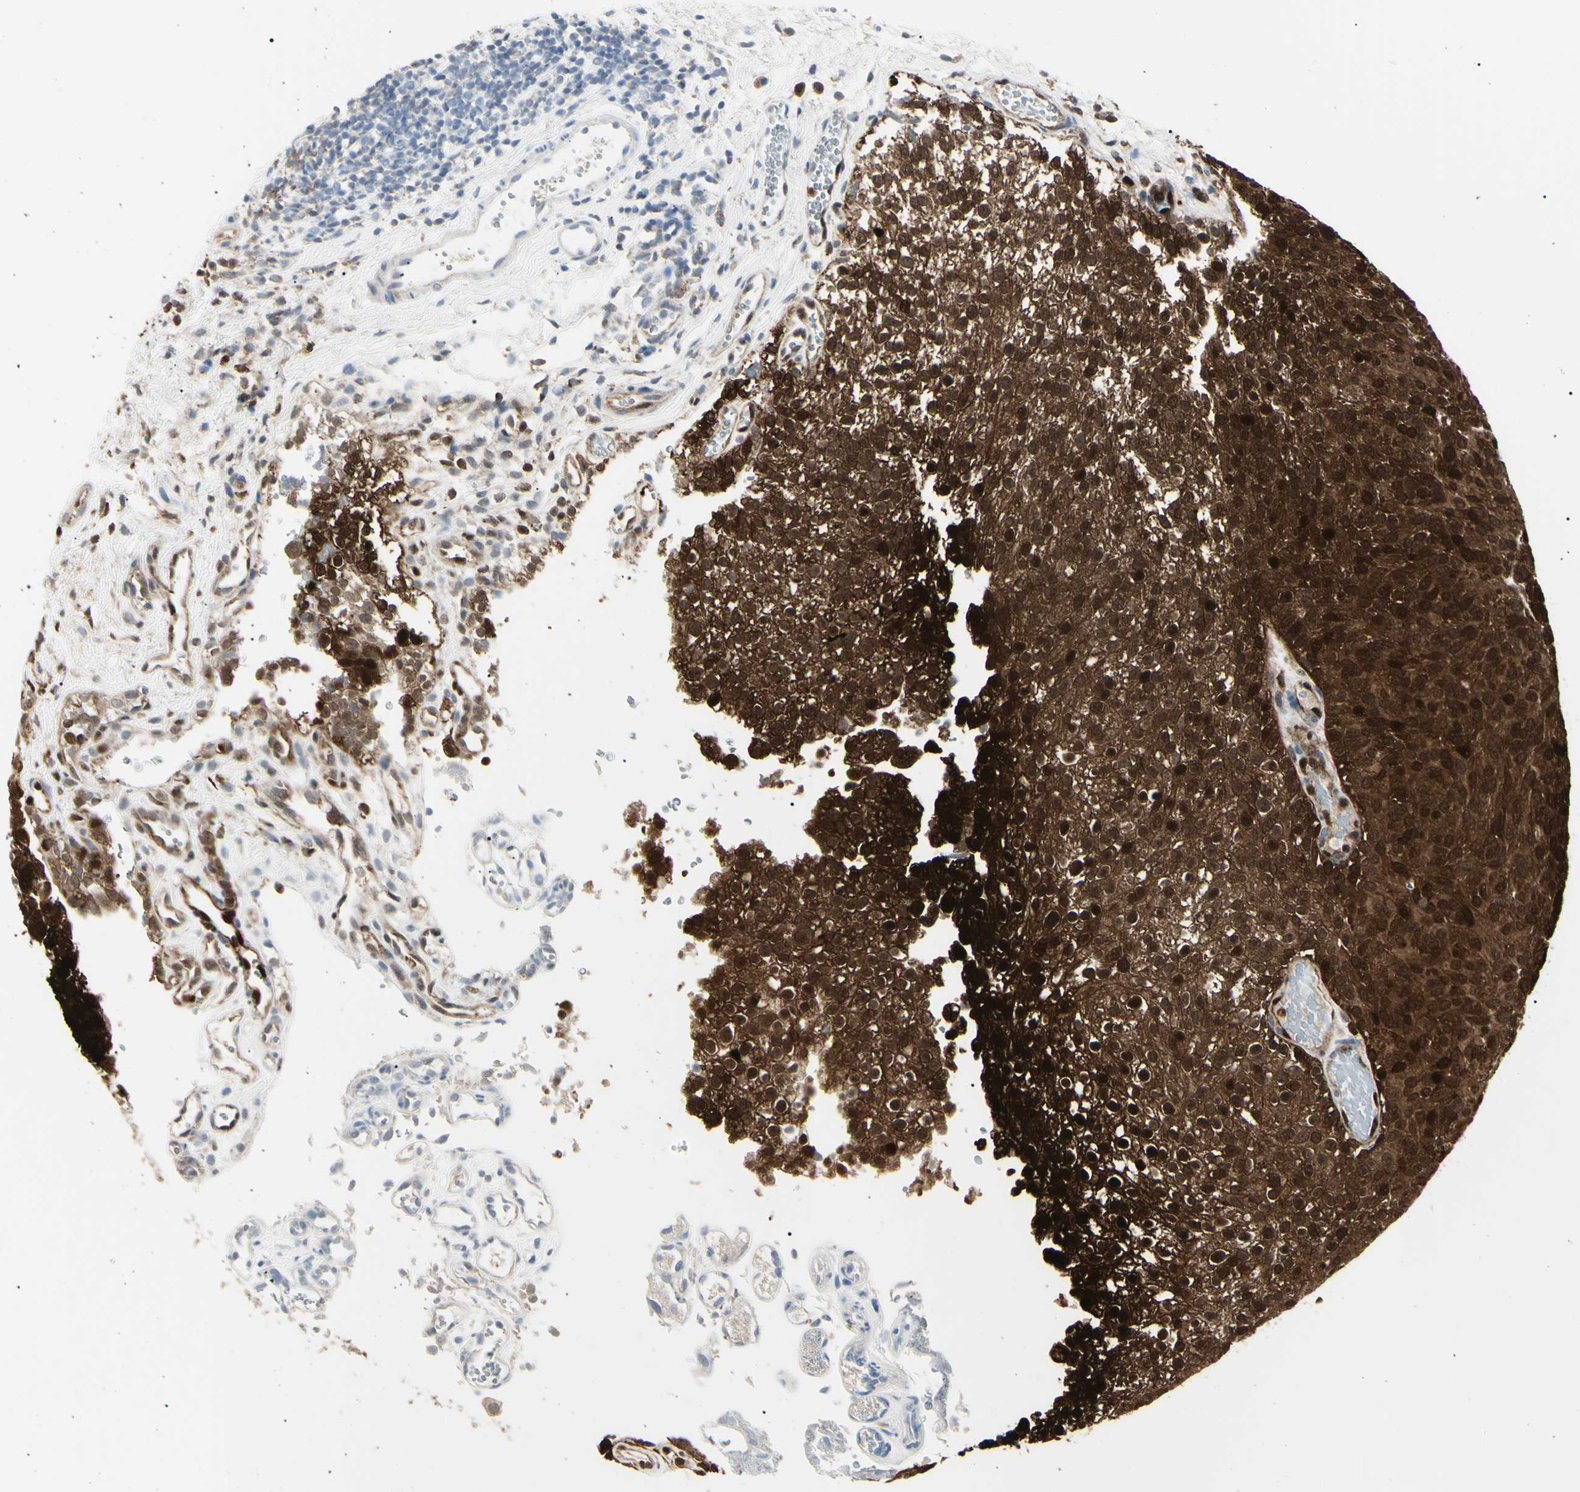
{"staining": {"intensity": "strong", "quantity": ">75%", "location": "cytoplasmic/membranous,nuclear"}, "tissue": "urothelial cancer", "cell_type": "Tumor cells", "image_type": "cancer", "snomed": [{"axis": "morphology", "description": "Urothelial carcinoma, Low grade"}, {"axis": "topography", "description": "Urinary bladder"}], "caption": "Tumor cells show high levels of strong cytoplasmic/membranous and nuclear positivity in about >75% of cells in urothelial carcinoma (low-grade). (Stains: DAB (3,3'-diaminobenzidine) in brown, nuclei in blue, Microscopy: brightfield microscopy at high magnification).", "gene": "PGK1", "patient": {"sex": "male", "age": 78}}